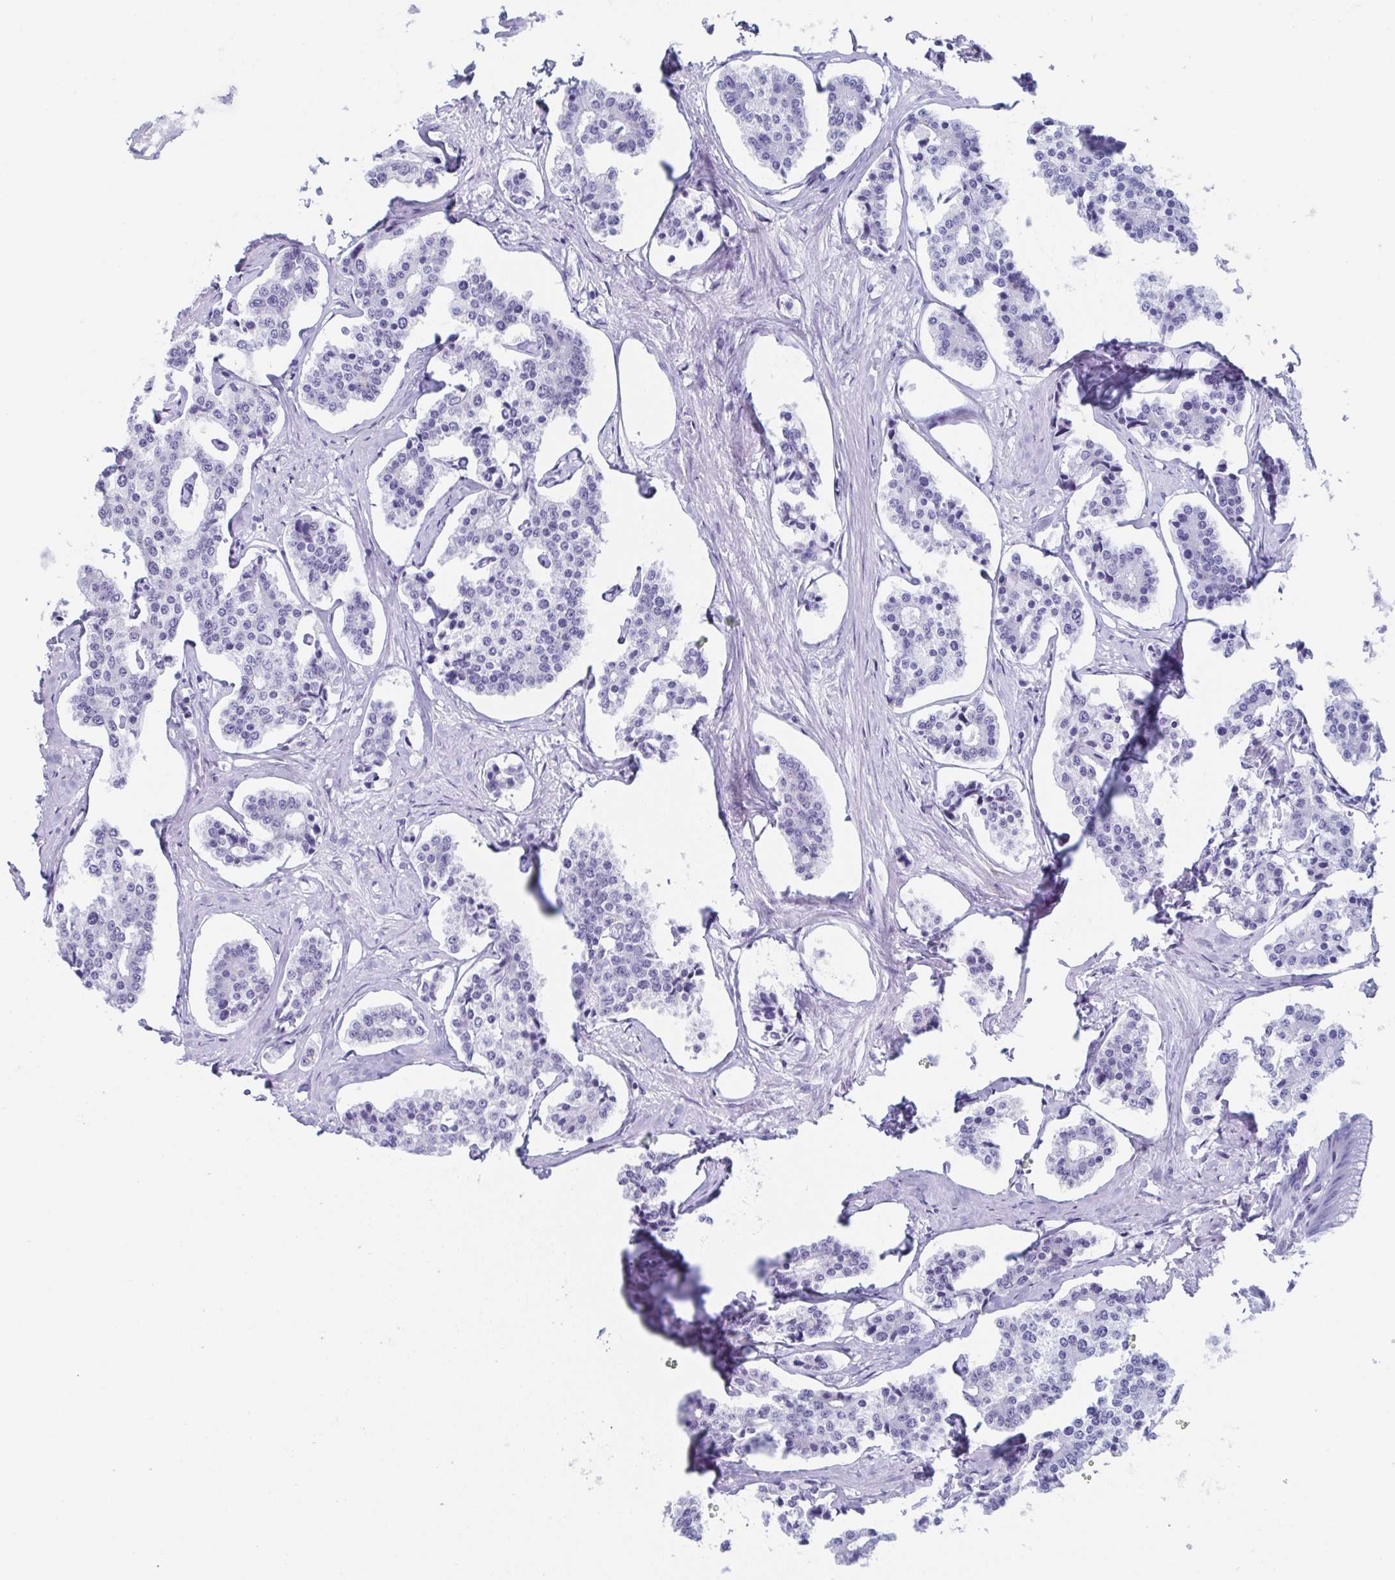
{"staining": {"intensity": "negative", "quantity": "none", "location": "none"}, "tissue": "carcinoid", "cell_type": "Tumor cells", "image_type": "cancer", "snomed": [{"axis": "morphology", "description": "Carcinoid, malignant, NOS"}, {"axis": "topography", "description": "Small intestine"}], "caption": "Immunohistochemical staining of malignant carcinoid displays no significant positivity in tumor cells.", "gene": "LYRM2", "patient": {"sex": "female", "age": 65}}